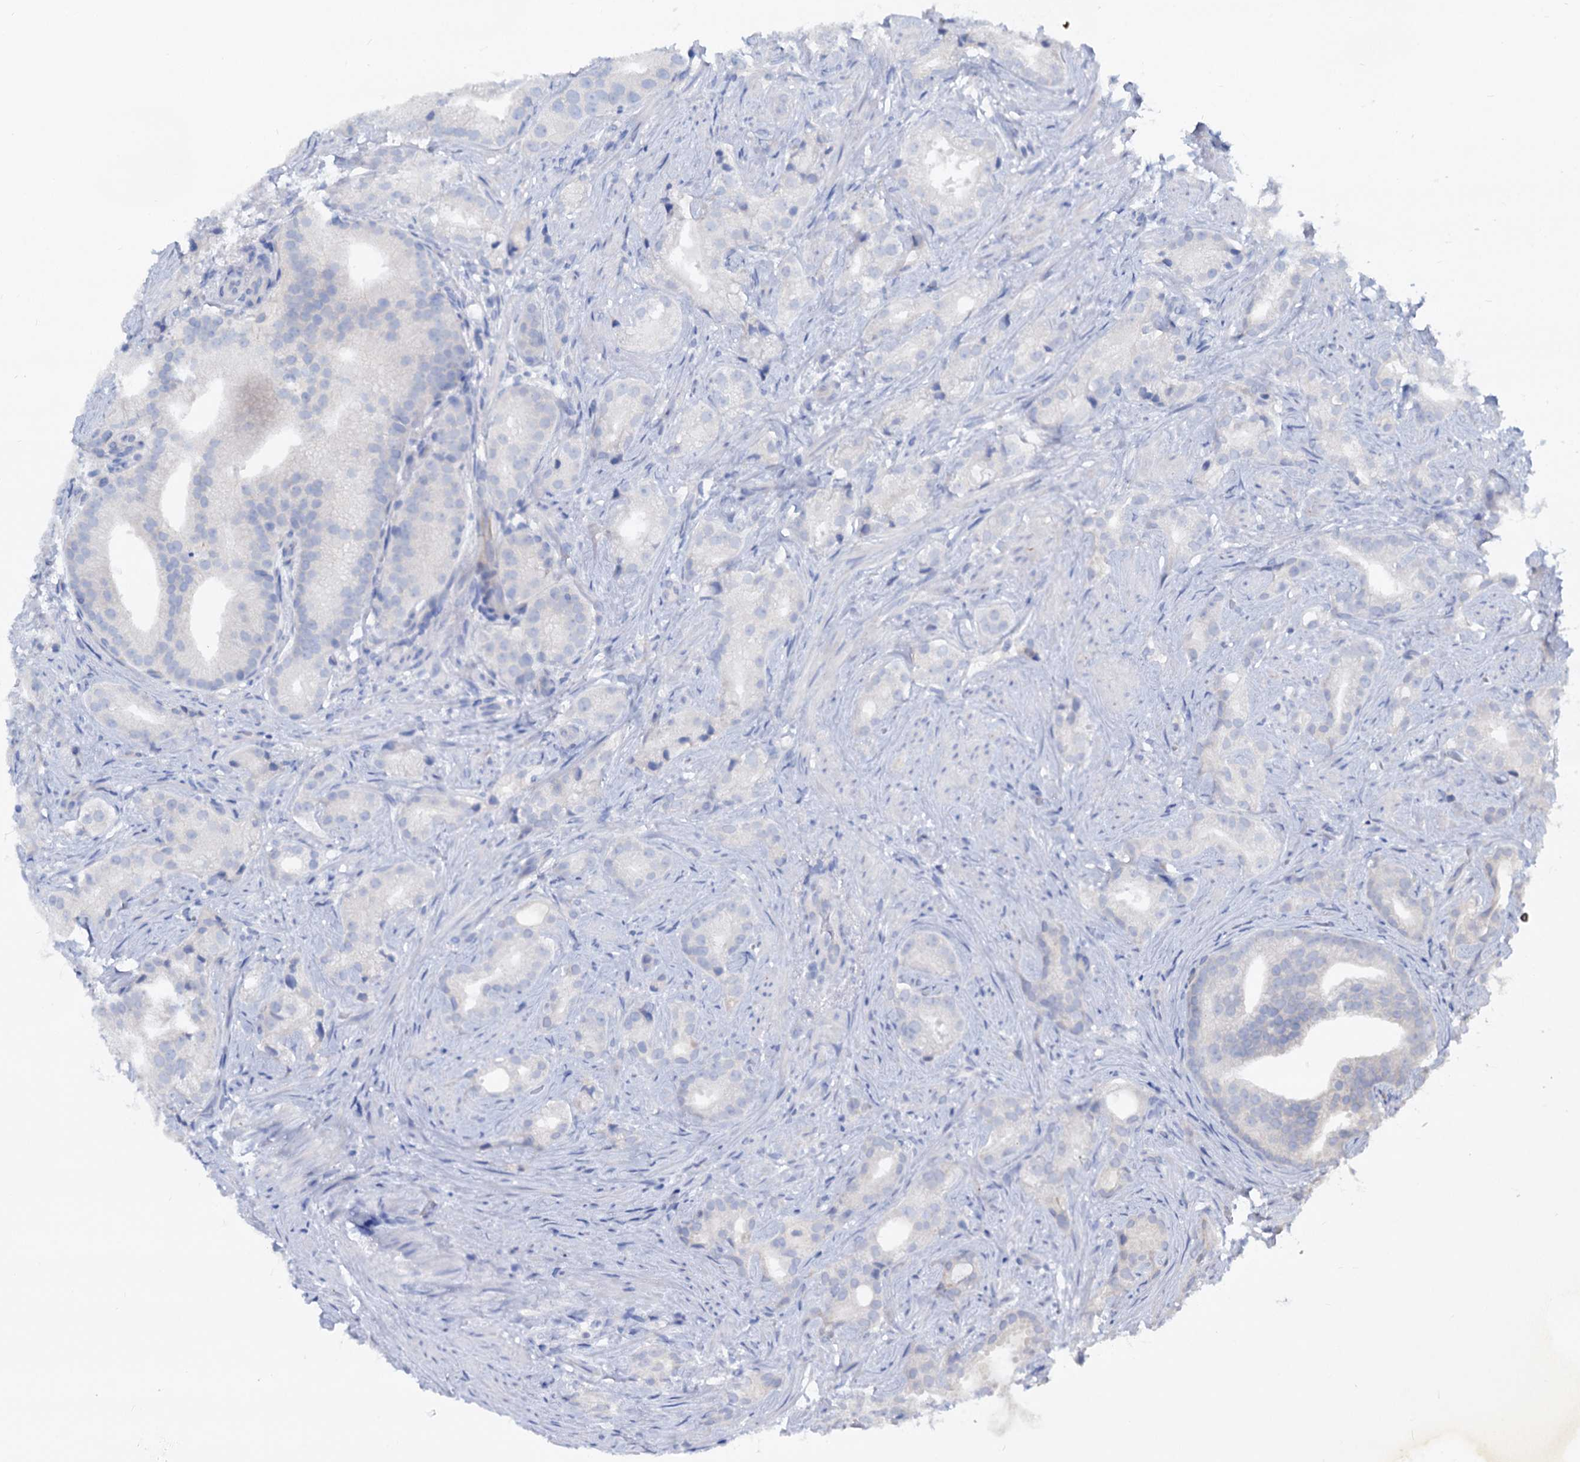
{"staining": {"intensity": "negative", "quantity": "none", "location": "none"}, "tissue": "prostate cancer", "cell_type": "Tumor cells", "image_type": "cancer", "snomed": [{"axis": "morphology", "description": "Adenocarcinoma, Low grade"}, {"axis": "topography", "description": "Prostate"}], "caption": "DAB (3,3'-diaminobenzidine) immunohistochemical staining of low-grade adenocarcinoma (prostate) demonstrates no significant expression in tumor cells.", "gene": "DYDC2", "patient": {"sex": "male", "age": 71}}